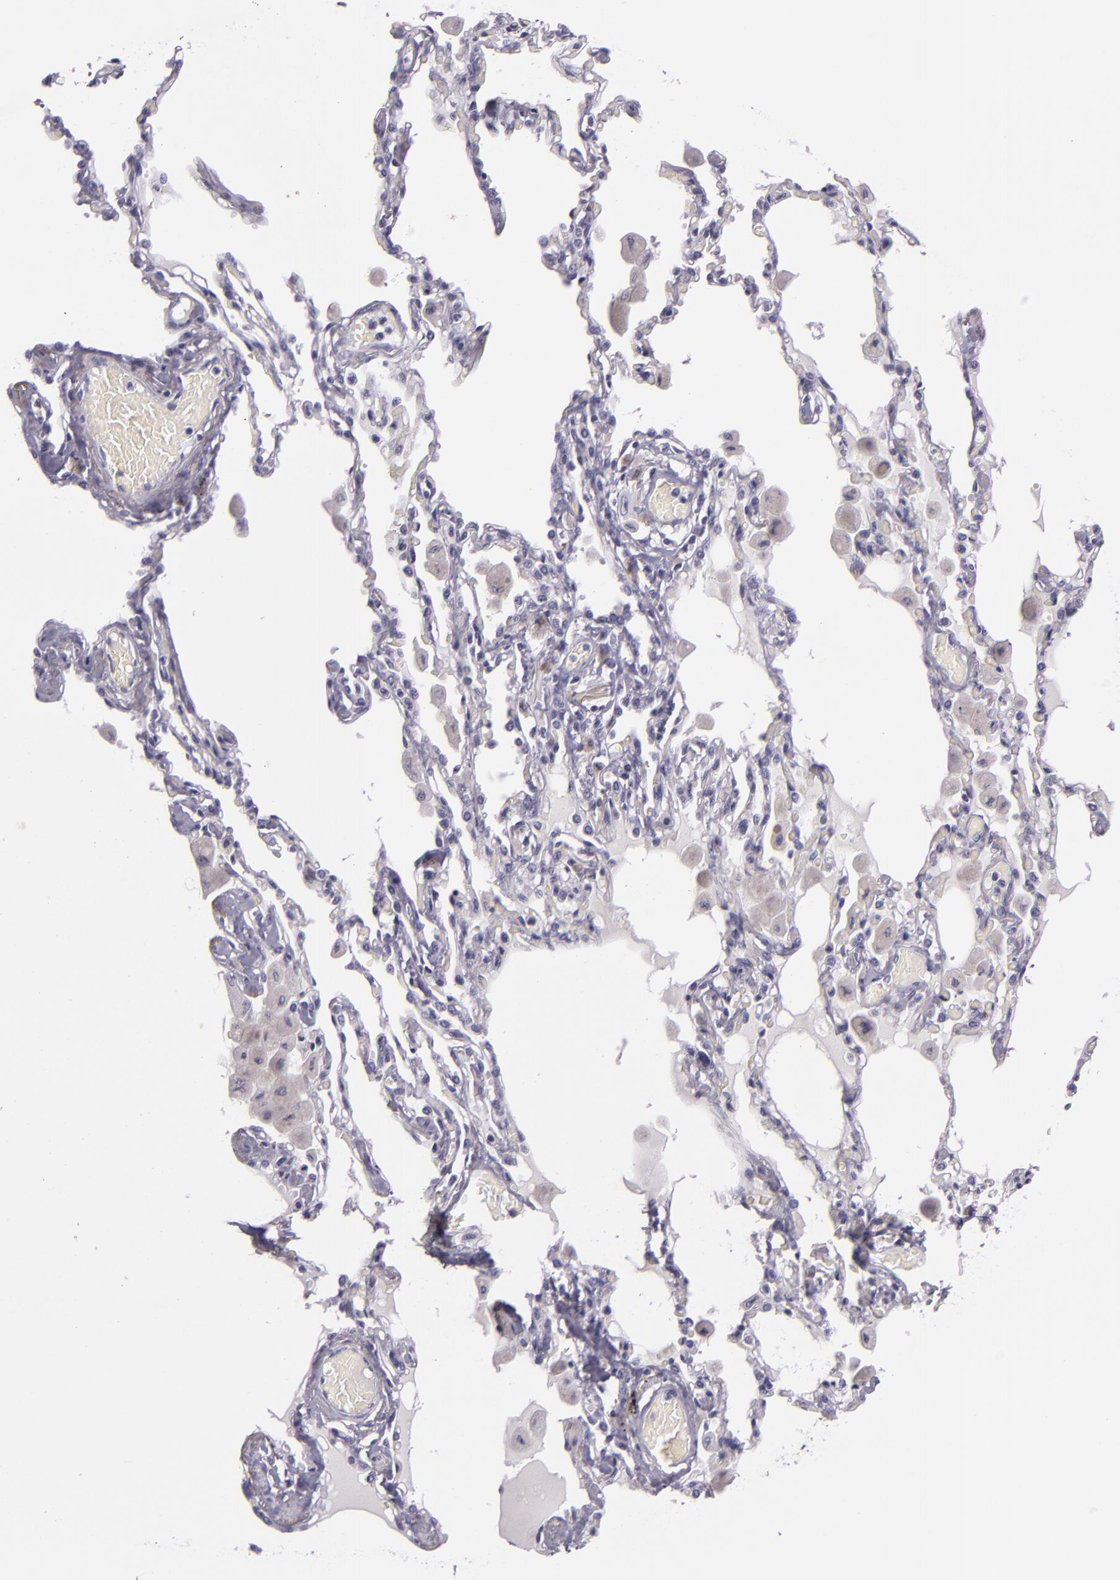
{"staining": {"intensity": "negative", "quantity": "none", "location": "none"}, "tissue": "bronchus", "cell_type": "Respiratory epithelial cells", "image_type": "normal", "snomed": [{"axis": "morphology", "description": "Normal tissue, NOS"}, {"axis": "morphology", "description": "Squamous cell carcinoma, NOS"}, {"axis": "topography", "description": "Bronchus"}, {"axis": "topography", "description": "Lung"}], "caption": "A histopathology image of human bronchus is negative for staining in respiratory epithelial cells. (DAB IHC visualized using brightfield microscopy, high magnification).", "gene": "INA", "patient": {"sex": "female", "age": 47}}